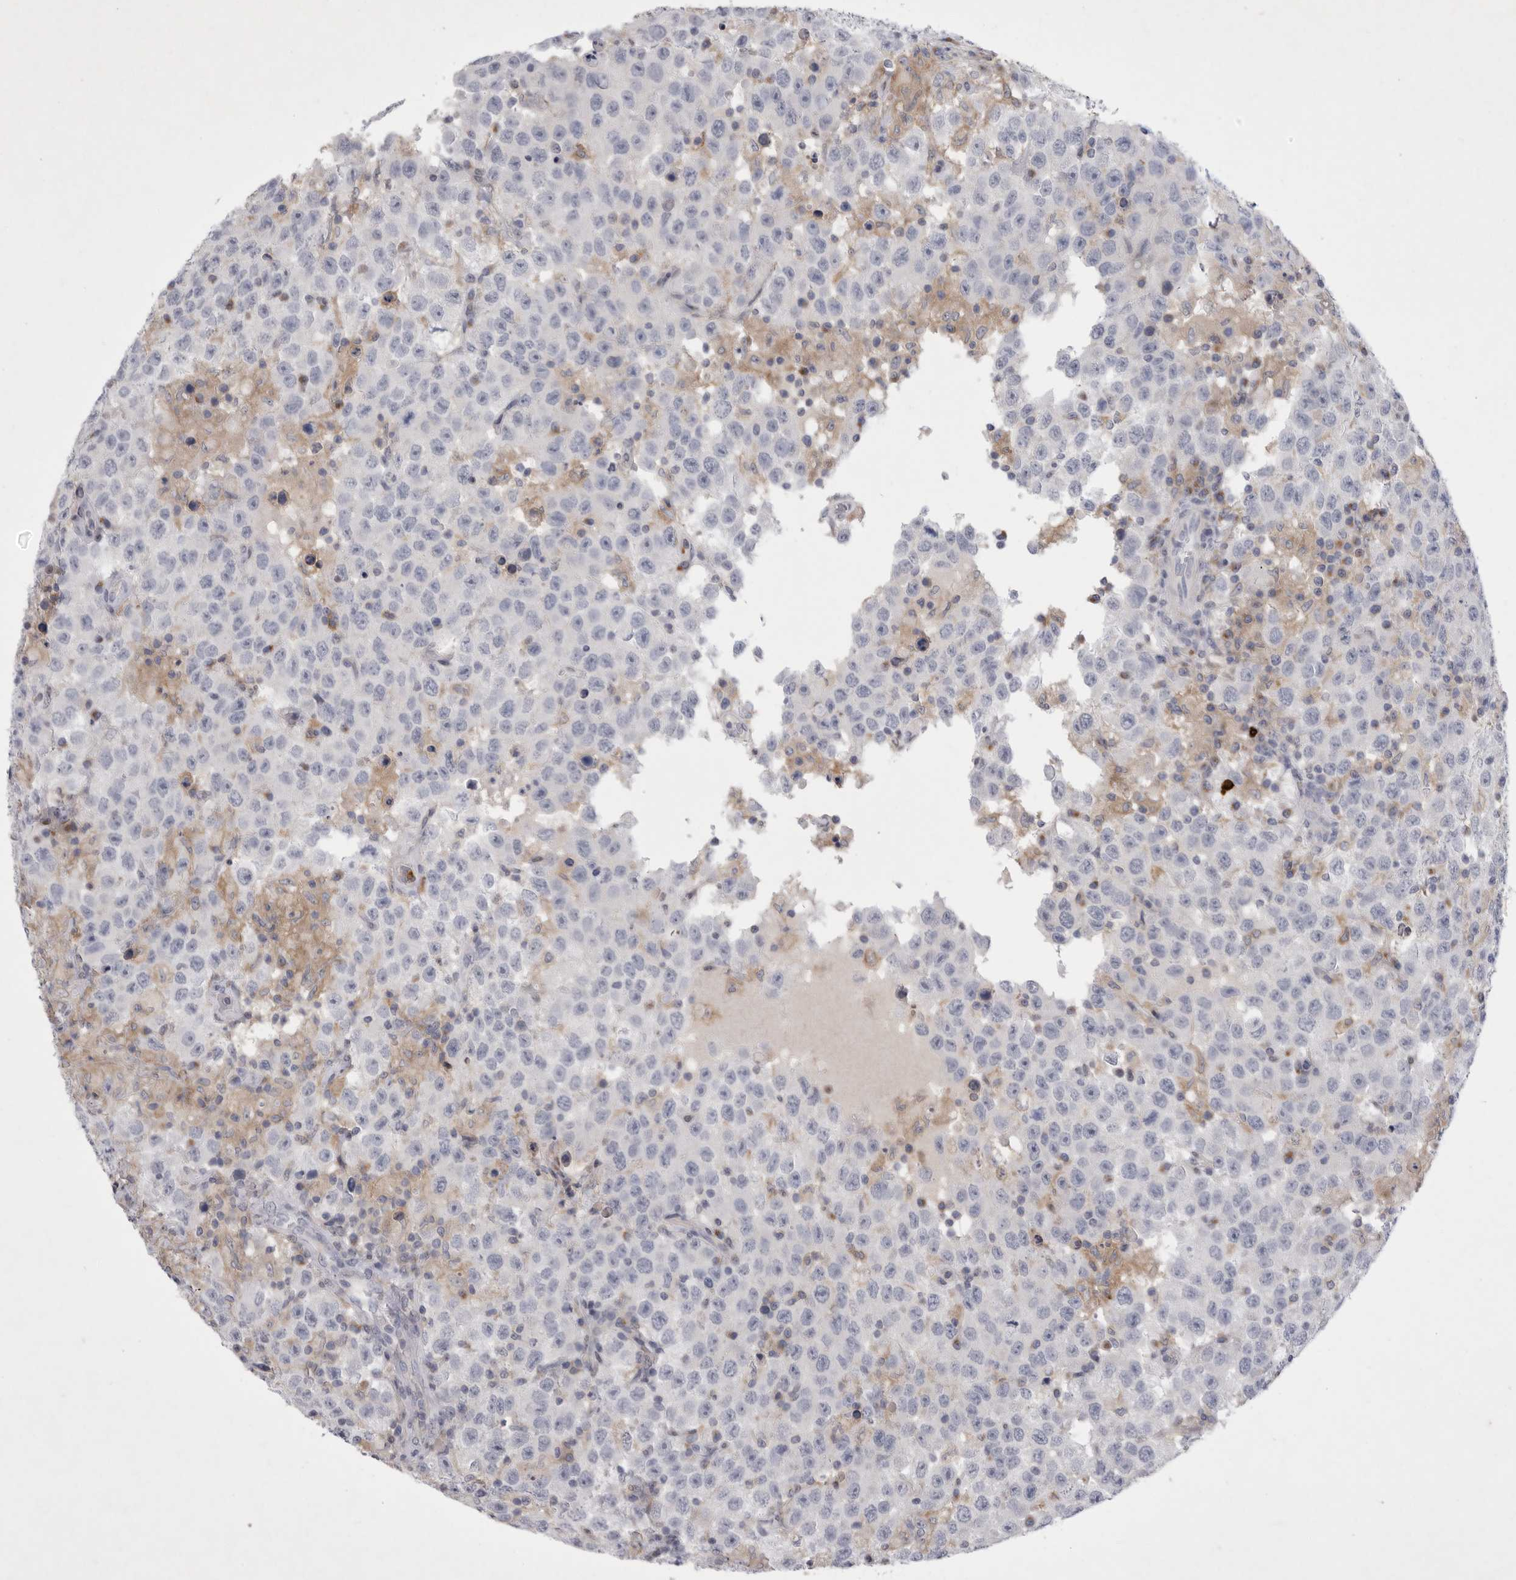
{"staining": {"intensity": "negative", "quantity": "none", "location": "none"}, "tissue": "testis cancer", "cell_type": "Tumor cells", "image_type": "cancer", "snomed": [{"axis": "morphology", "description": "Seminoma, NOS"}, {"axis": "topography", "description": "Testis"}], "caption": "An immunohistochemistry (IHC) histopathology image of testis seminoma is shown. There is no staining in tumor cells of testis seminoma.", "gene": "SIGLEC10", "patient": {"sex": "male", "age": 41}}